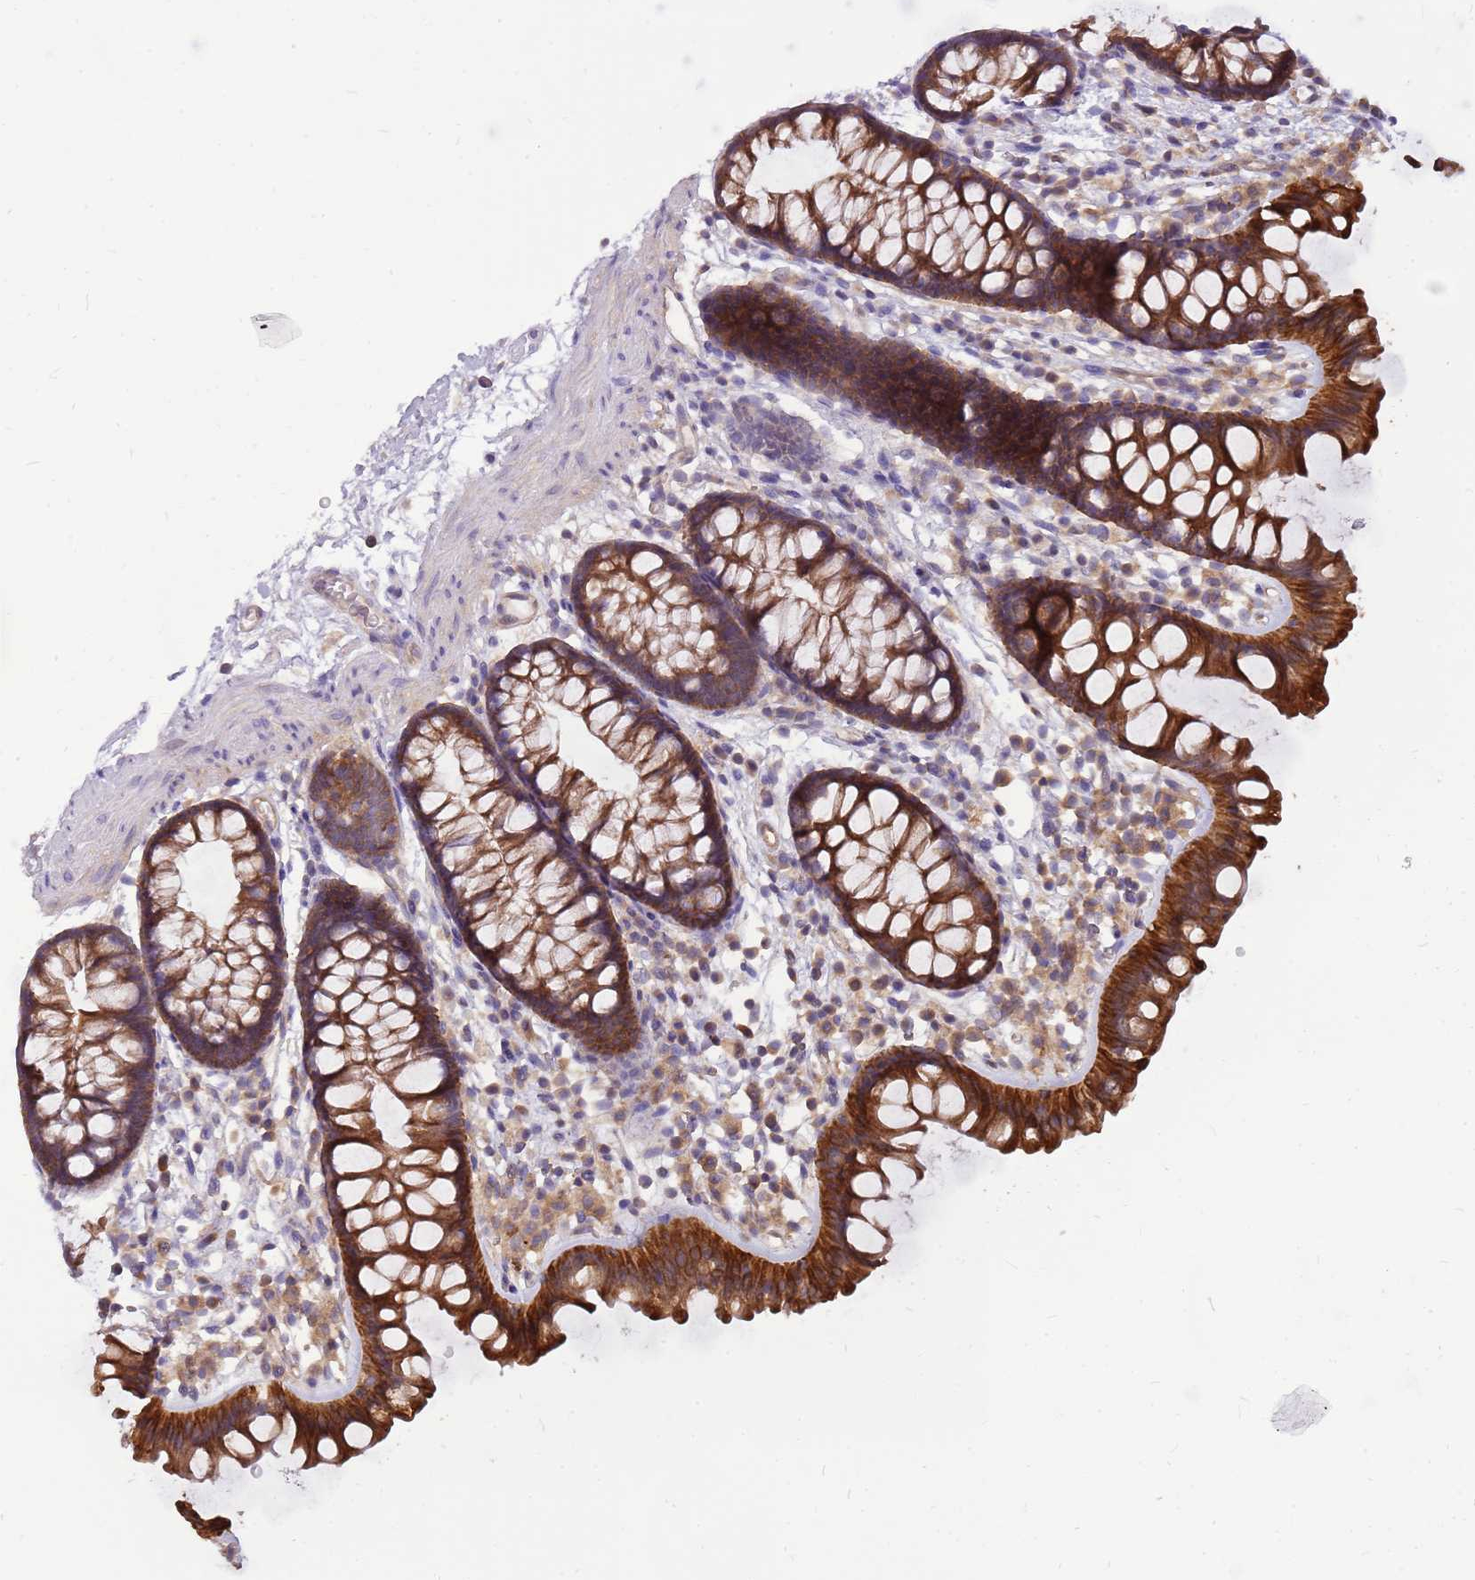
{"staining": {"intensity": "weak", "quantity": ">75%", "location": "cytoplasmic/membranous"}, "tissue": "colon", "cell_type": "Endothelial cells", "image_type": "normal", "snomed": [{"axis": "morphology", "description": "Normal tissue, NOS"}, {"axis": "topography", "description": "Colon"}], "caption": "Brown immunohistochemical staining in benign human colon demonstrates weak cytoplasmic/membranous expression in about >75% of endothelial cells.", "gene": "WASHC4", "patient": {"sex": "female", "age": 62}}